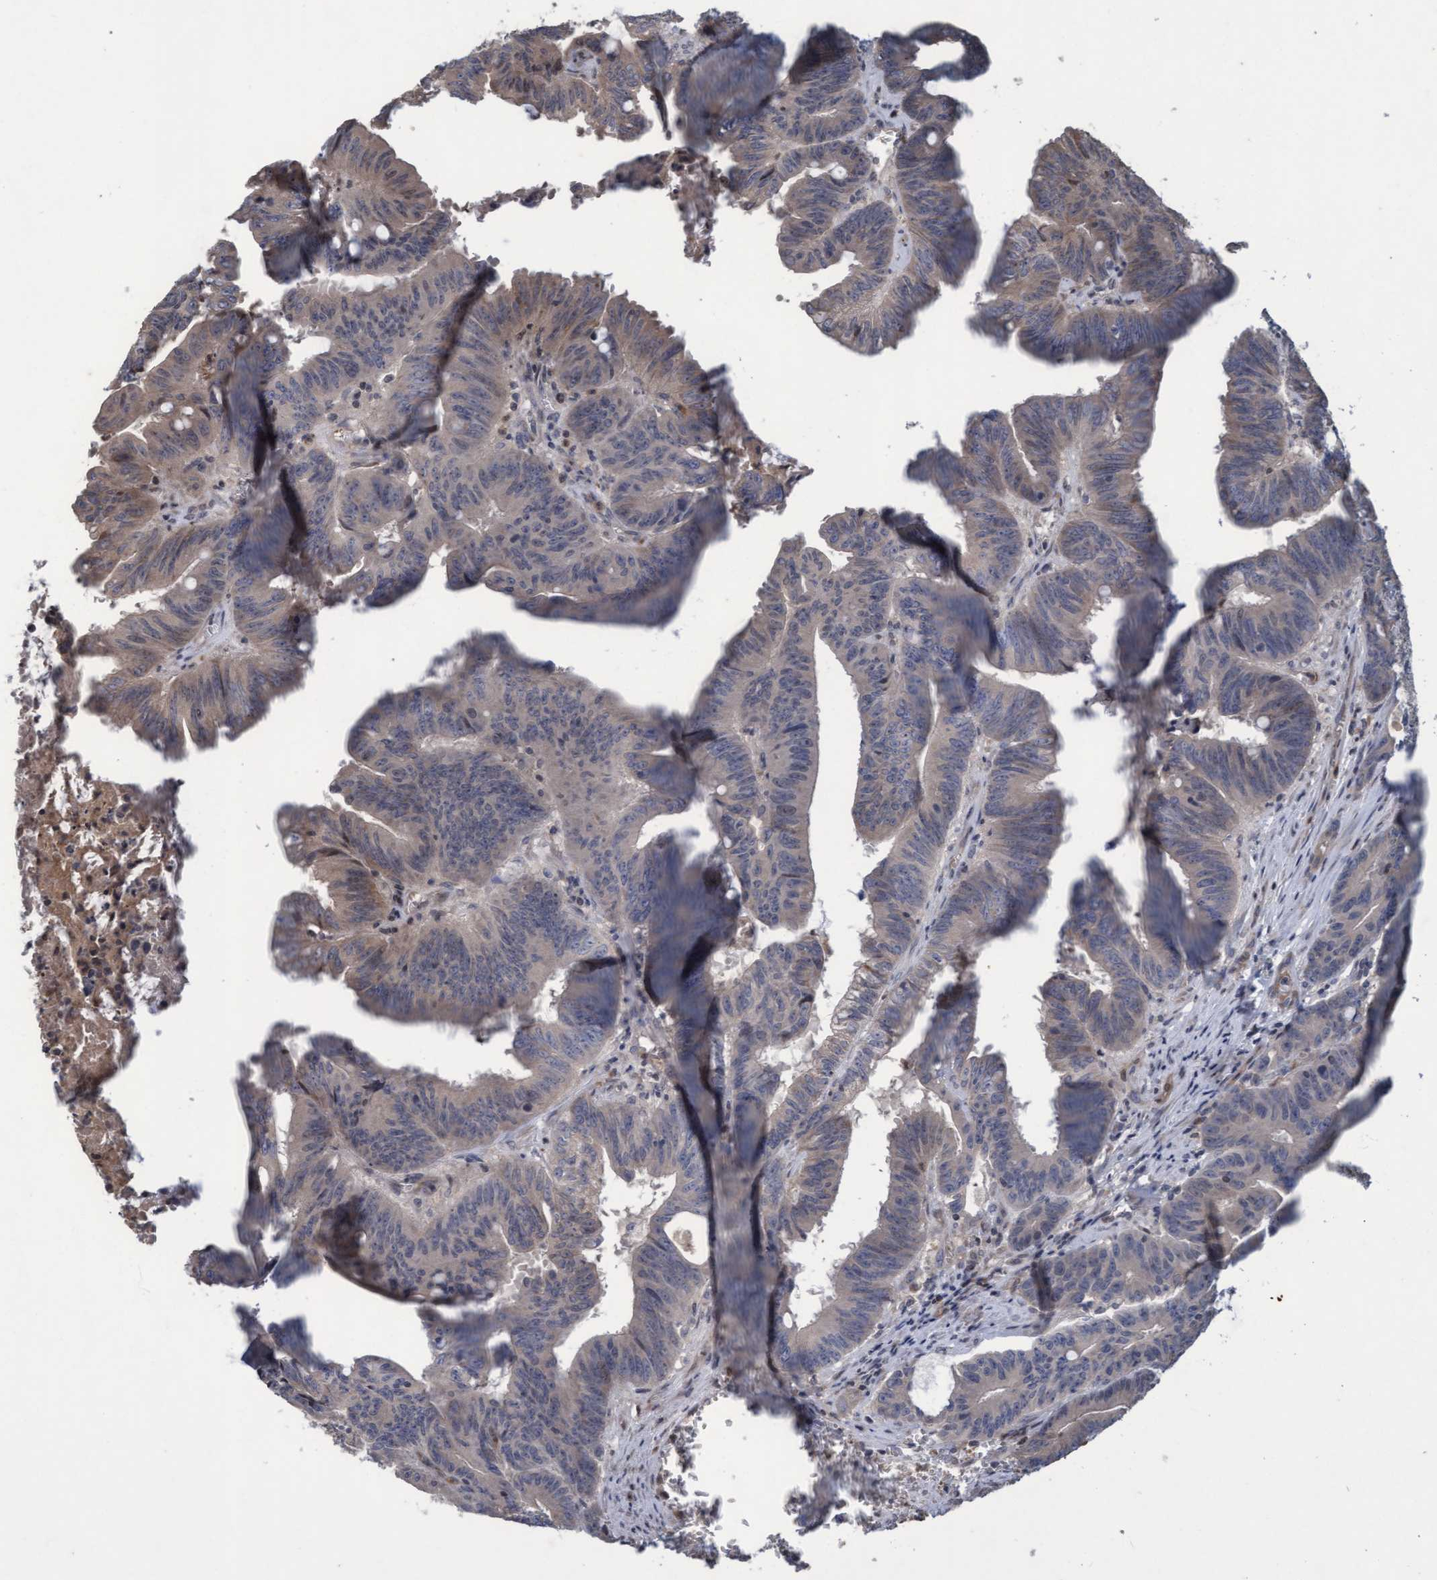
{"staining": {"intensity": "weak", "quantity": "25%-75%", "location": "cytoplasmic/membranous"}, "tissue": "colorectal cancer", "cell_type": "Tumor cells", "image_type": "cancer", "snomed": [{"axis": "morphology", "description": "Adenocarcinoma, NOS"}, {"axis": "topography", "description": "Colon"}], "caption": "Colorectal cancer tissue reveals weak cytoplasmic/membranous positivity in about 25%-75% of tumor cells", "gene": "KCNC2", "patient": {"sex": "male", "age": 45}}